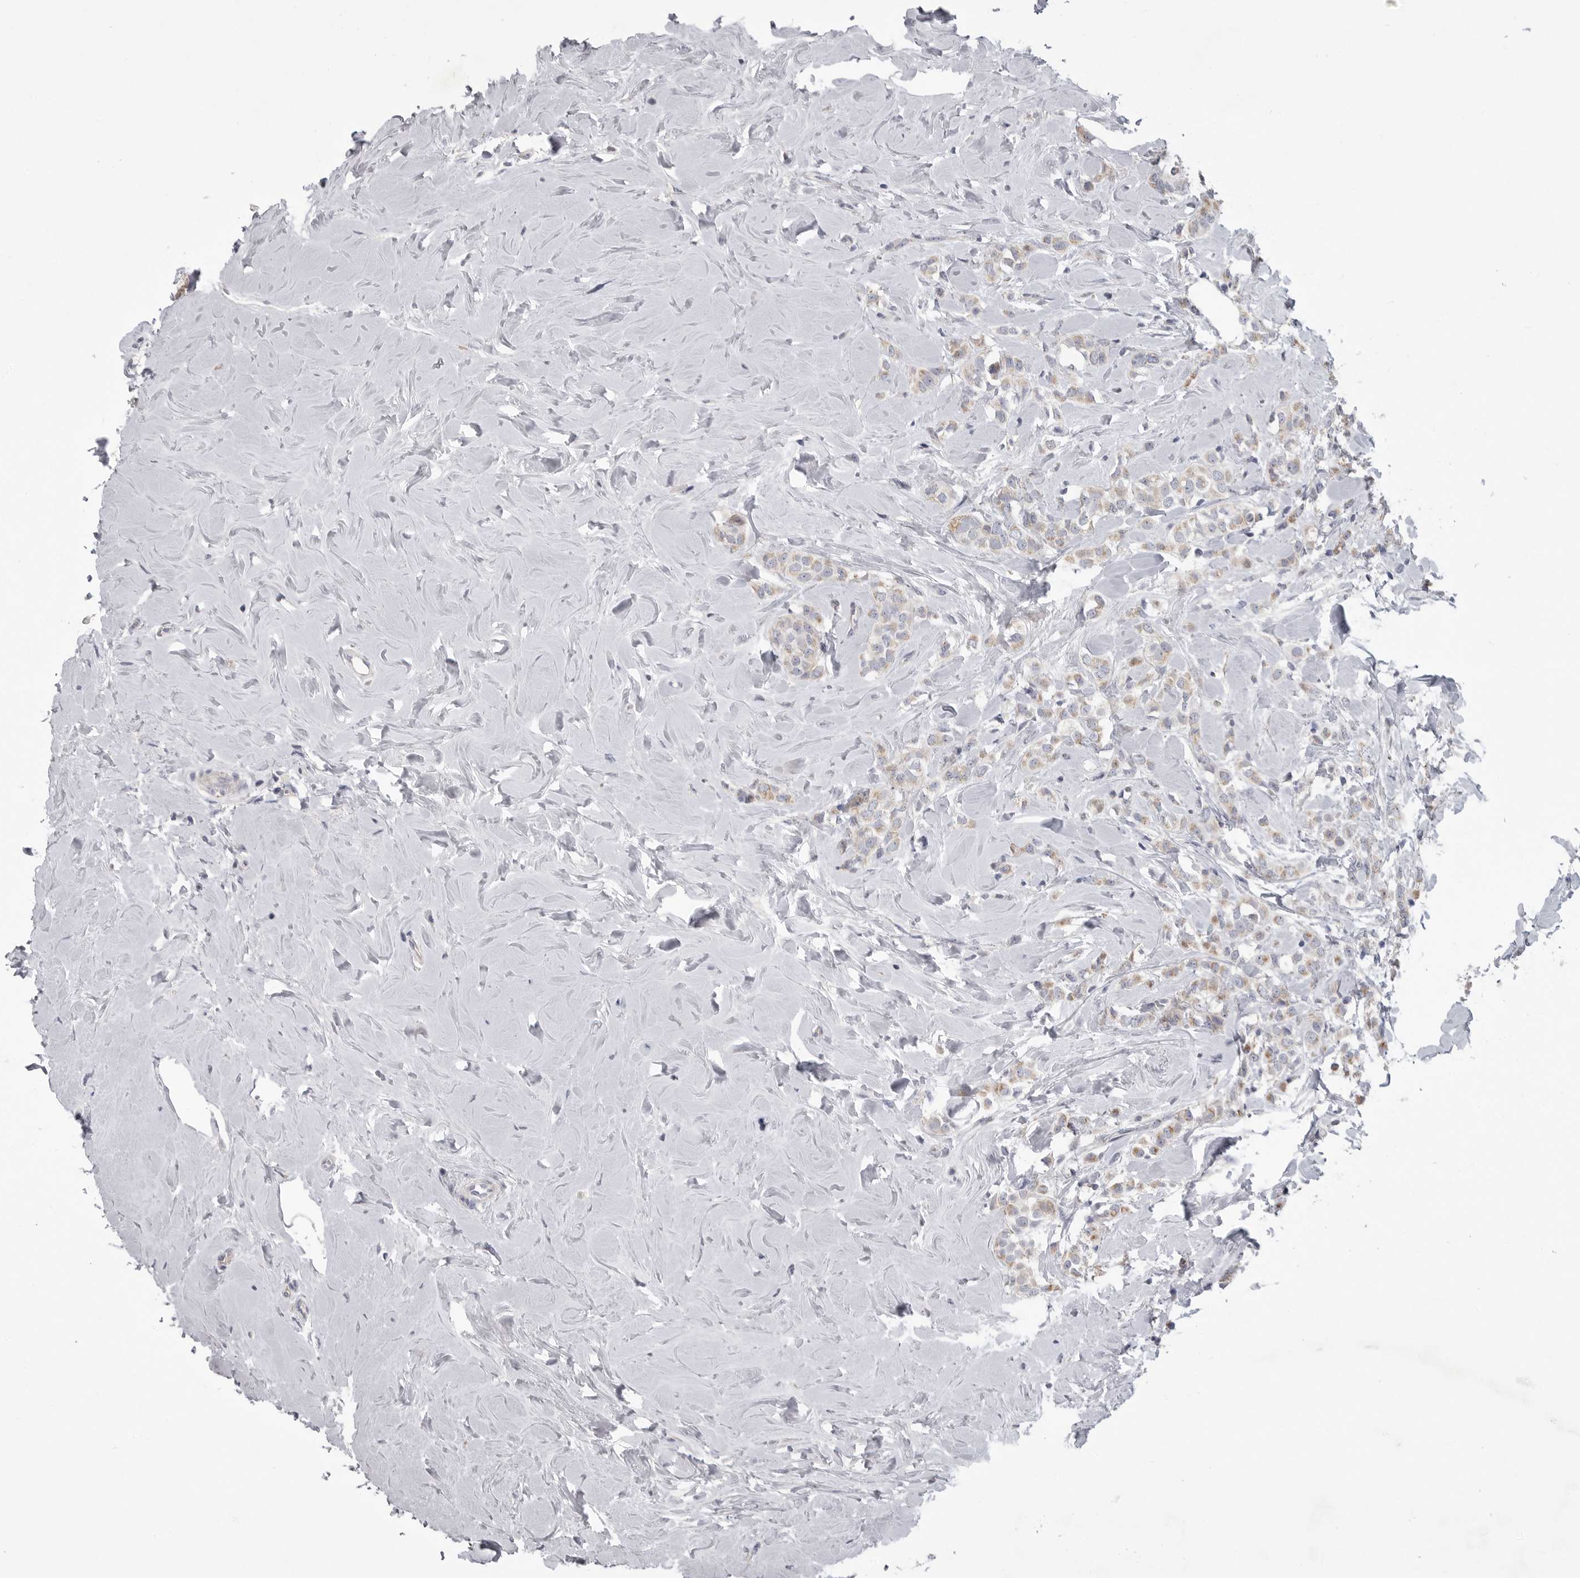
{"staining": {"intensity": "weak", "quantity": "25%-75%", "location": "cytoplasmic/membranous"}, "tissue": "breast cancer", "cell_type": "Tumor cells", "image_type": "cancer", "snomed": [{"axis": "morphology", "description": "Lobular carcinoma"}, {"axis": "topography", "description": "Breast"}], "caption": "Immunohistochemistry (IHC) staining of breast cancer (lobular carcinoma), which reveals low levels of weak cytoplasmic/membranous expression in approximately 25%-75% of tumor cells indicating weak cytoplasmic/membranous protein staining. The staining was performed using DAB (3,3'-diaminobenzidine) (brown) for protein detection and nuclei were counterstained in hematoxylin (blue).", "gene": "CRP", "patient": {"sex": "female", "age": 47}}